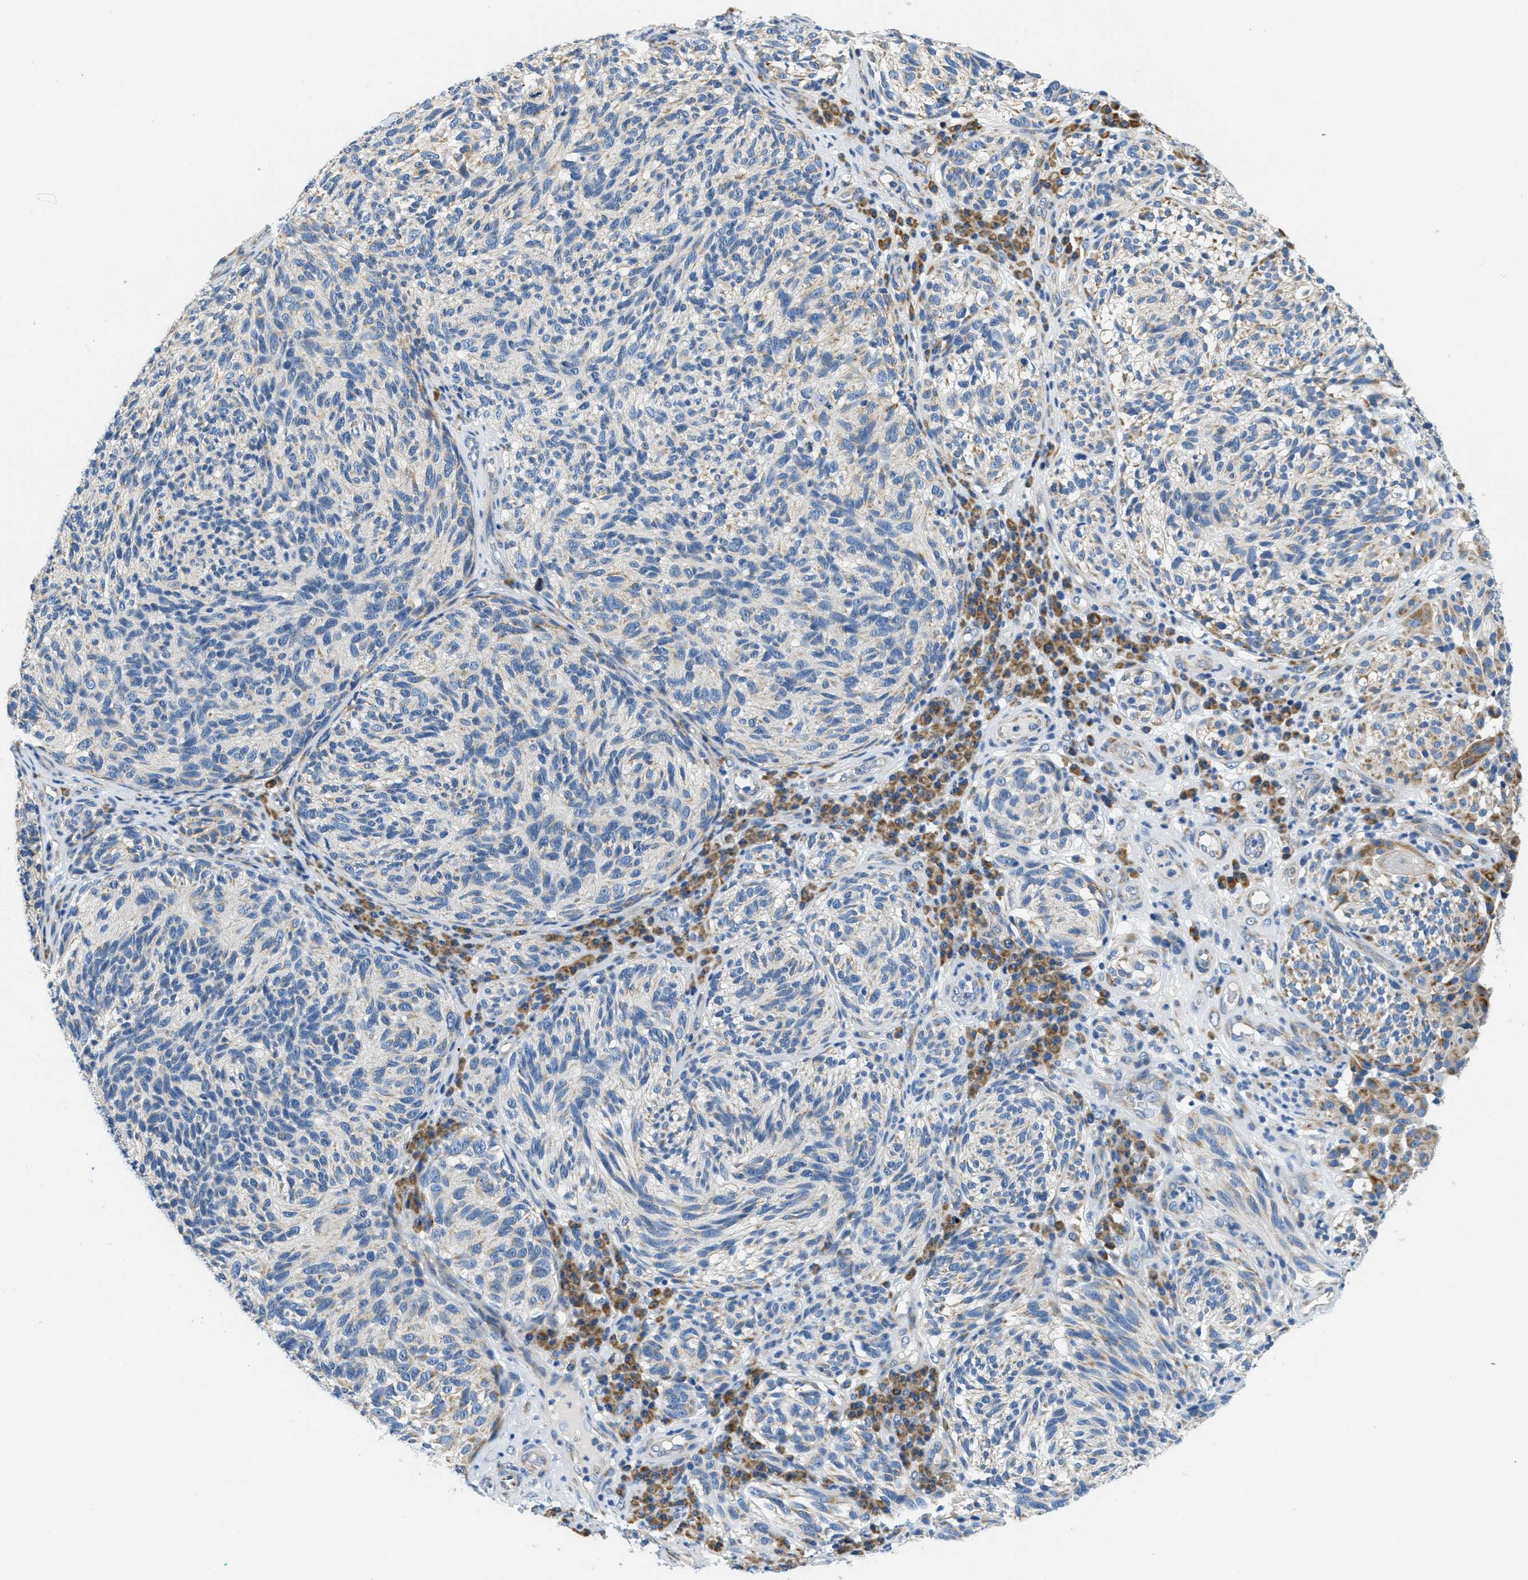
{"staining": {"intensity": "moderate", "quantity": "<25%", "location": "cytoplasmic/membranous"}, "tissue": "melanoma", "cell_type": "Tumor cells", "image_type": "cancer", "snomed": [{"axis": "morphology", "description": "Malignant melanoma, NOS"}, {"axis": "topography", "description": "Skin"}], "caption": "Malignant melanoma stained for a protein (brown) exhibits moderate cytoplasmic/membranous positive expression in approximately <25% of tumor cells.", "gene": "CA4", "patient": {"sex": "female", "age": 73}}